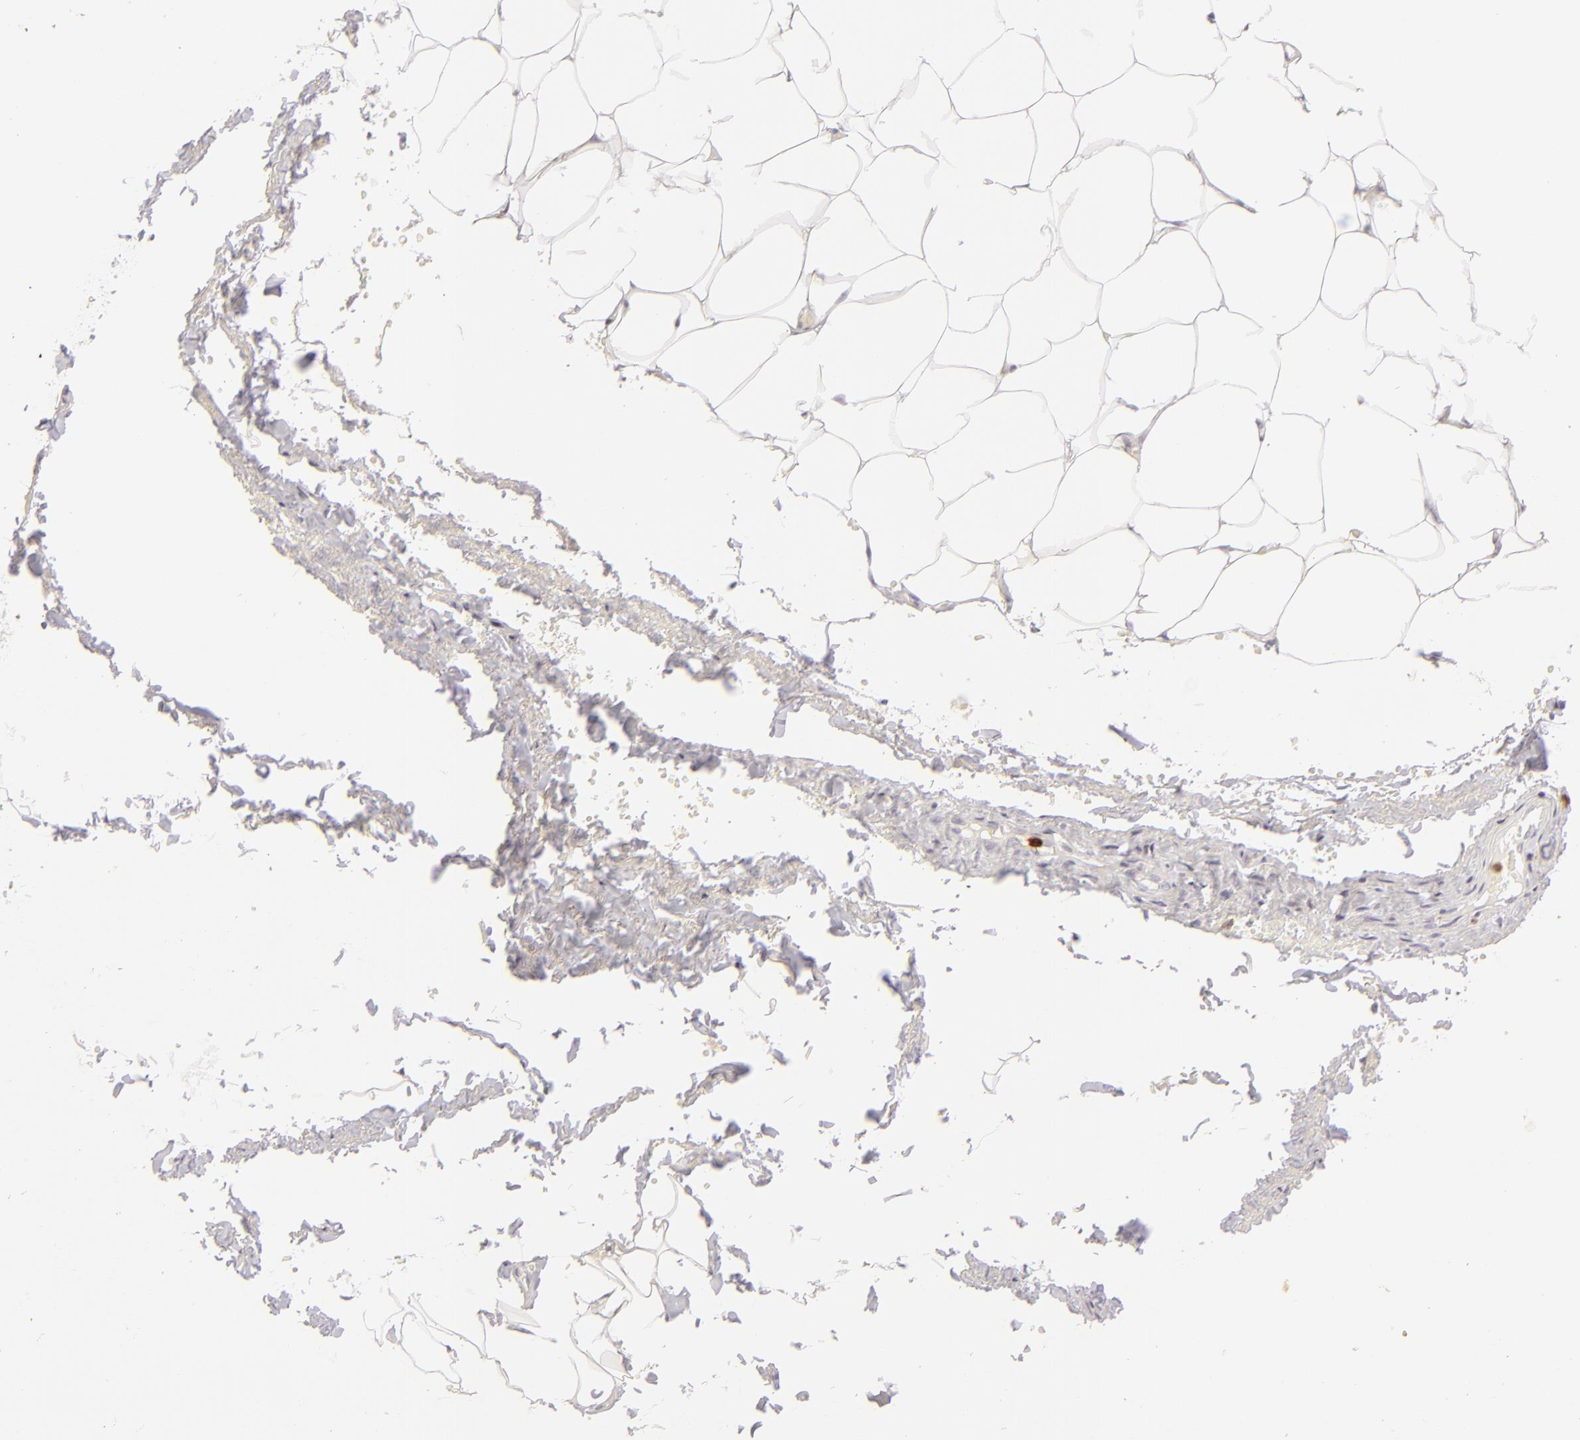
{"staining": {"intensity": "negative", "quantity": "none", "location": "none"}, "tissue": "adipose tissue", "cell_type": "Adipocytes", "image_type": "normal", "snomed": [{"axis": "morphology", "description": "Normal tissue, NOS"}, {"axis": "topography", "description": "Soft tissue"}, {"axis": "topography", "description": "Peripheral nerve tissue"}], "caption": "DAB immunohistochemical staining of normal adipose tissue shows no significant expression in adipocytes. The staining is performed using DAB (3,3'-diaminobenzidine) brown chromogen with nuclei counter-stained in using hematoxylin.", "gene": "APOBEC3G", "patient": {"sex": "female", "age": 68}}